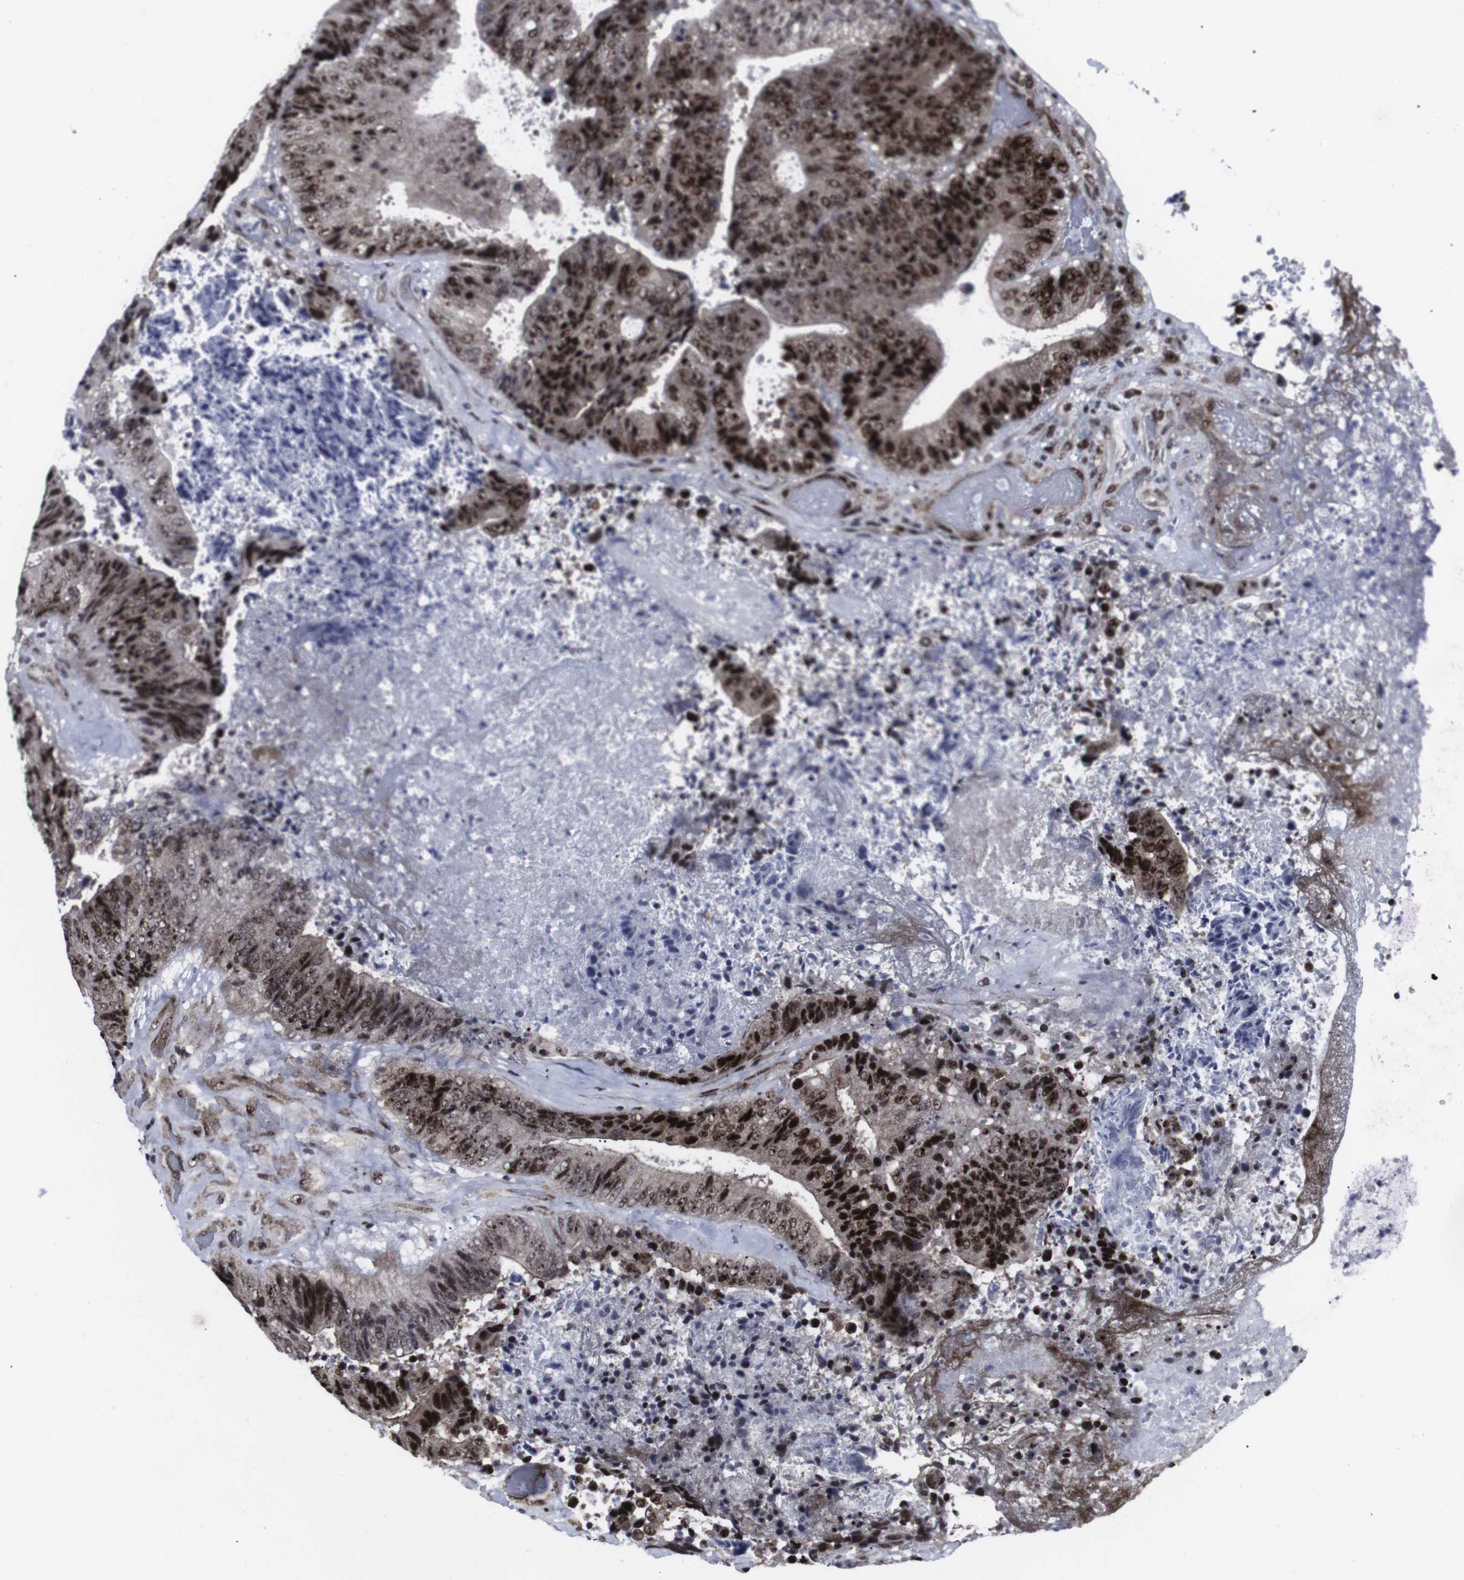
{"staining": {"intensity": "strong", "quantity": ">75%", "location": "nuclear"}, "tissue": "colorectal cancer", "cell_type": "Tumor cells", "image_type": "cancer", "snomed": [{"axis": "morphology", "description": "Adenocarcinoma, NOS"}, {"axis": "topography", "description": "Rectum"}], "caption": "Adenocarcinoma (colorectal) stained with immunohistochemistry (IHC) exhibits strong nuclear staining in about >75% of tumor cells. (DAB (3,3'-diaminobenzidine) IHC, brown staining for protein, blue staining for nuclei).", "gene": "MLH1", "patient": {"sex": "male", "age": 72}}